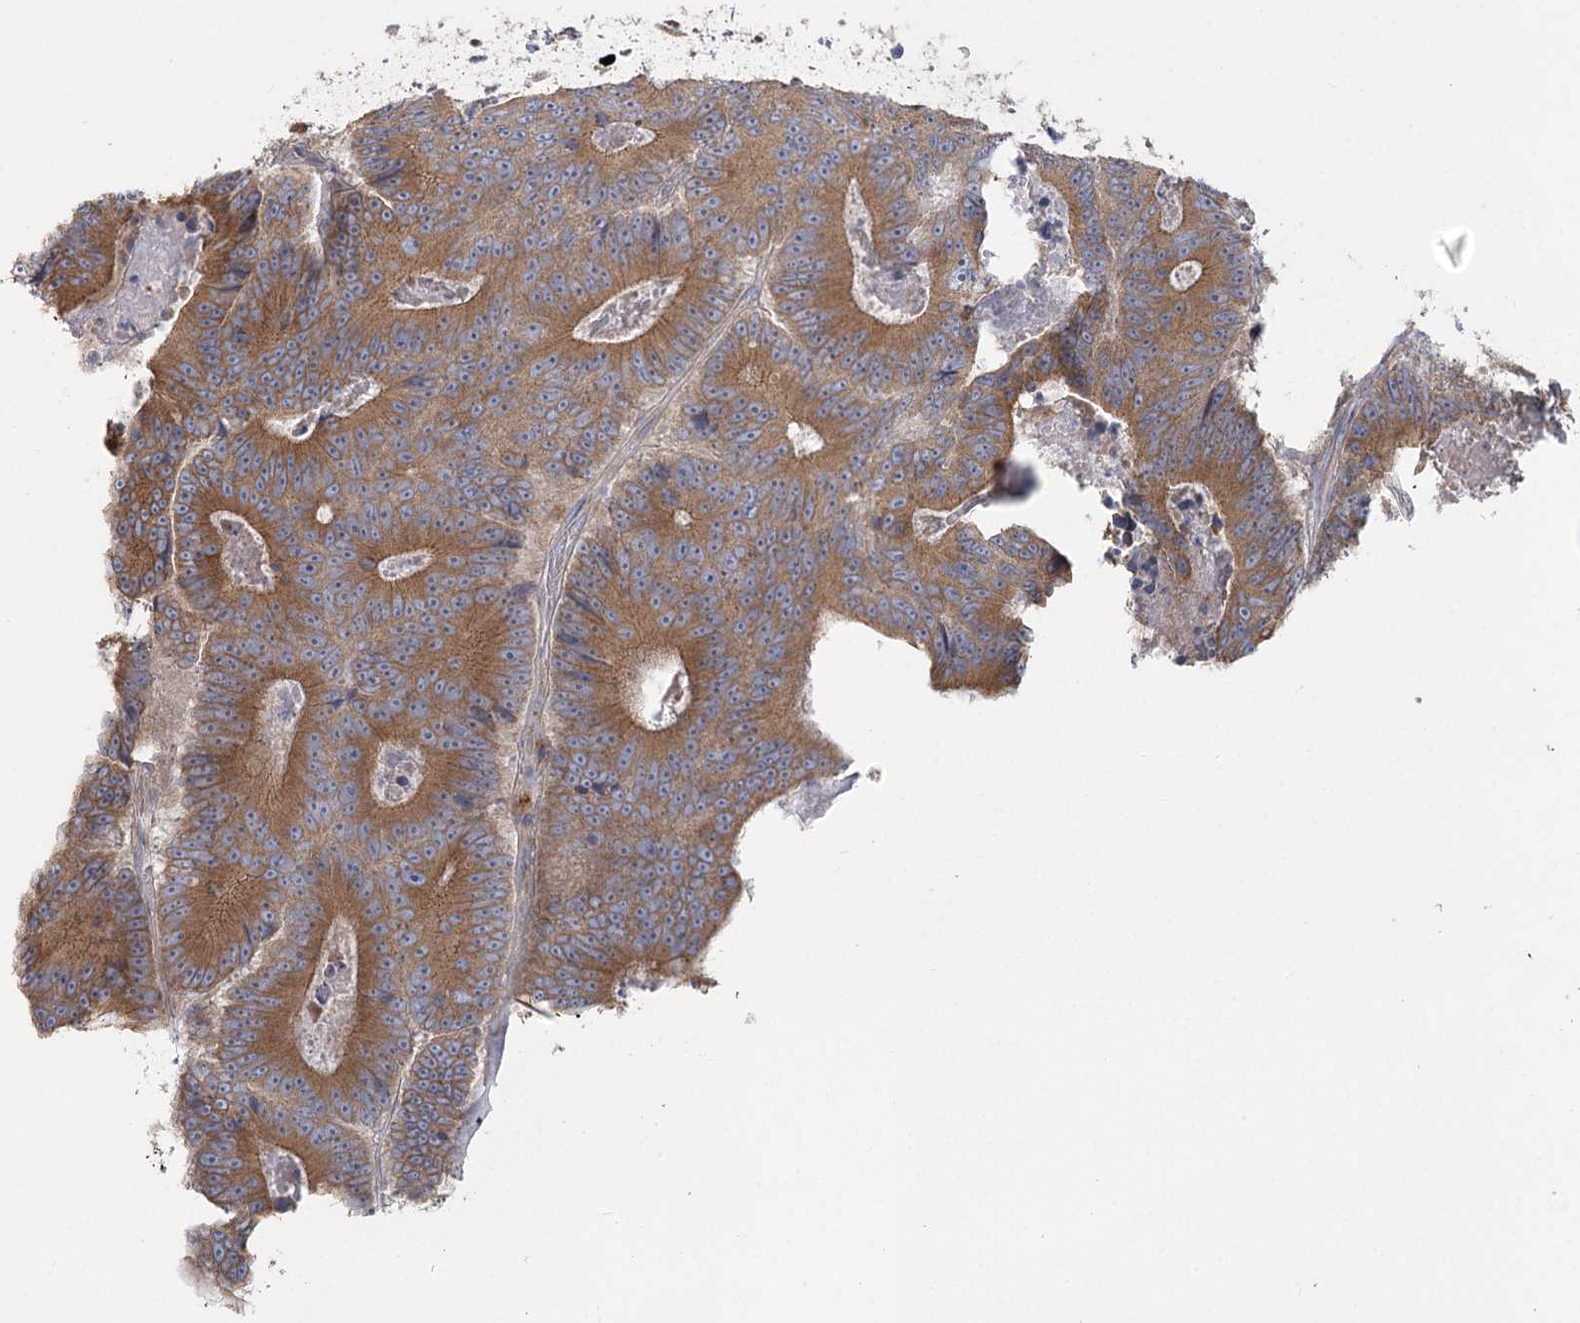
{"staining": {"intensity": "moderate", "quantity": ">75%", "location": "cytoplasmic/membranous"}, "tissue": "colorectal cancer", "cell_type": "Tumor cells", "image_type": "cancer", "snomed": [{"axis": "morphology", "description": "Adenocarcinoma, NOS"}, {"axis": "topography", "description": "Colon"}], "caption": "The histopathology image exhibits a brown stain indicating the presence of a protein in the cytoplasmic/membranous of tumor cells in colorectal cancer (adenocarcinoma). Using DAB (brown) and hematoxylin (blue) stains, captured at high magnification using brightfield microscopy.", "gene": "CNTLN", "patient": {"sex": "male", "age": 83}}